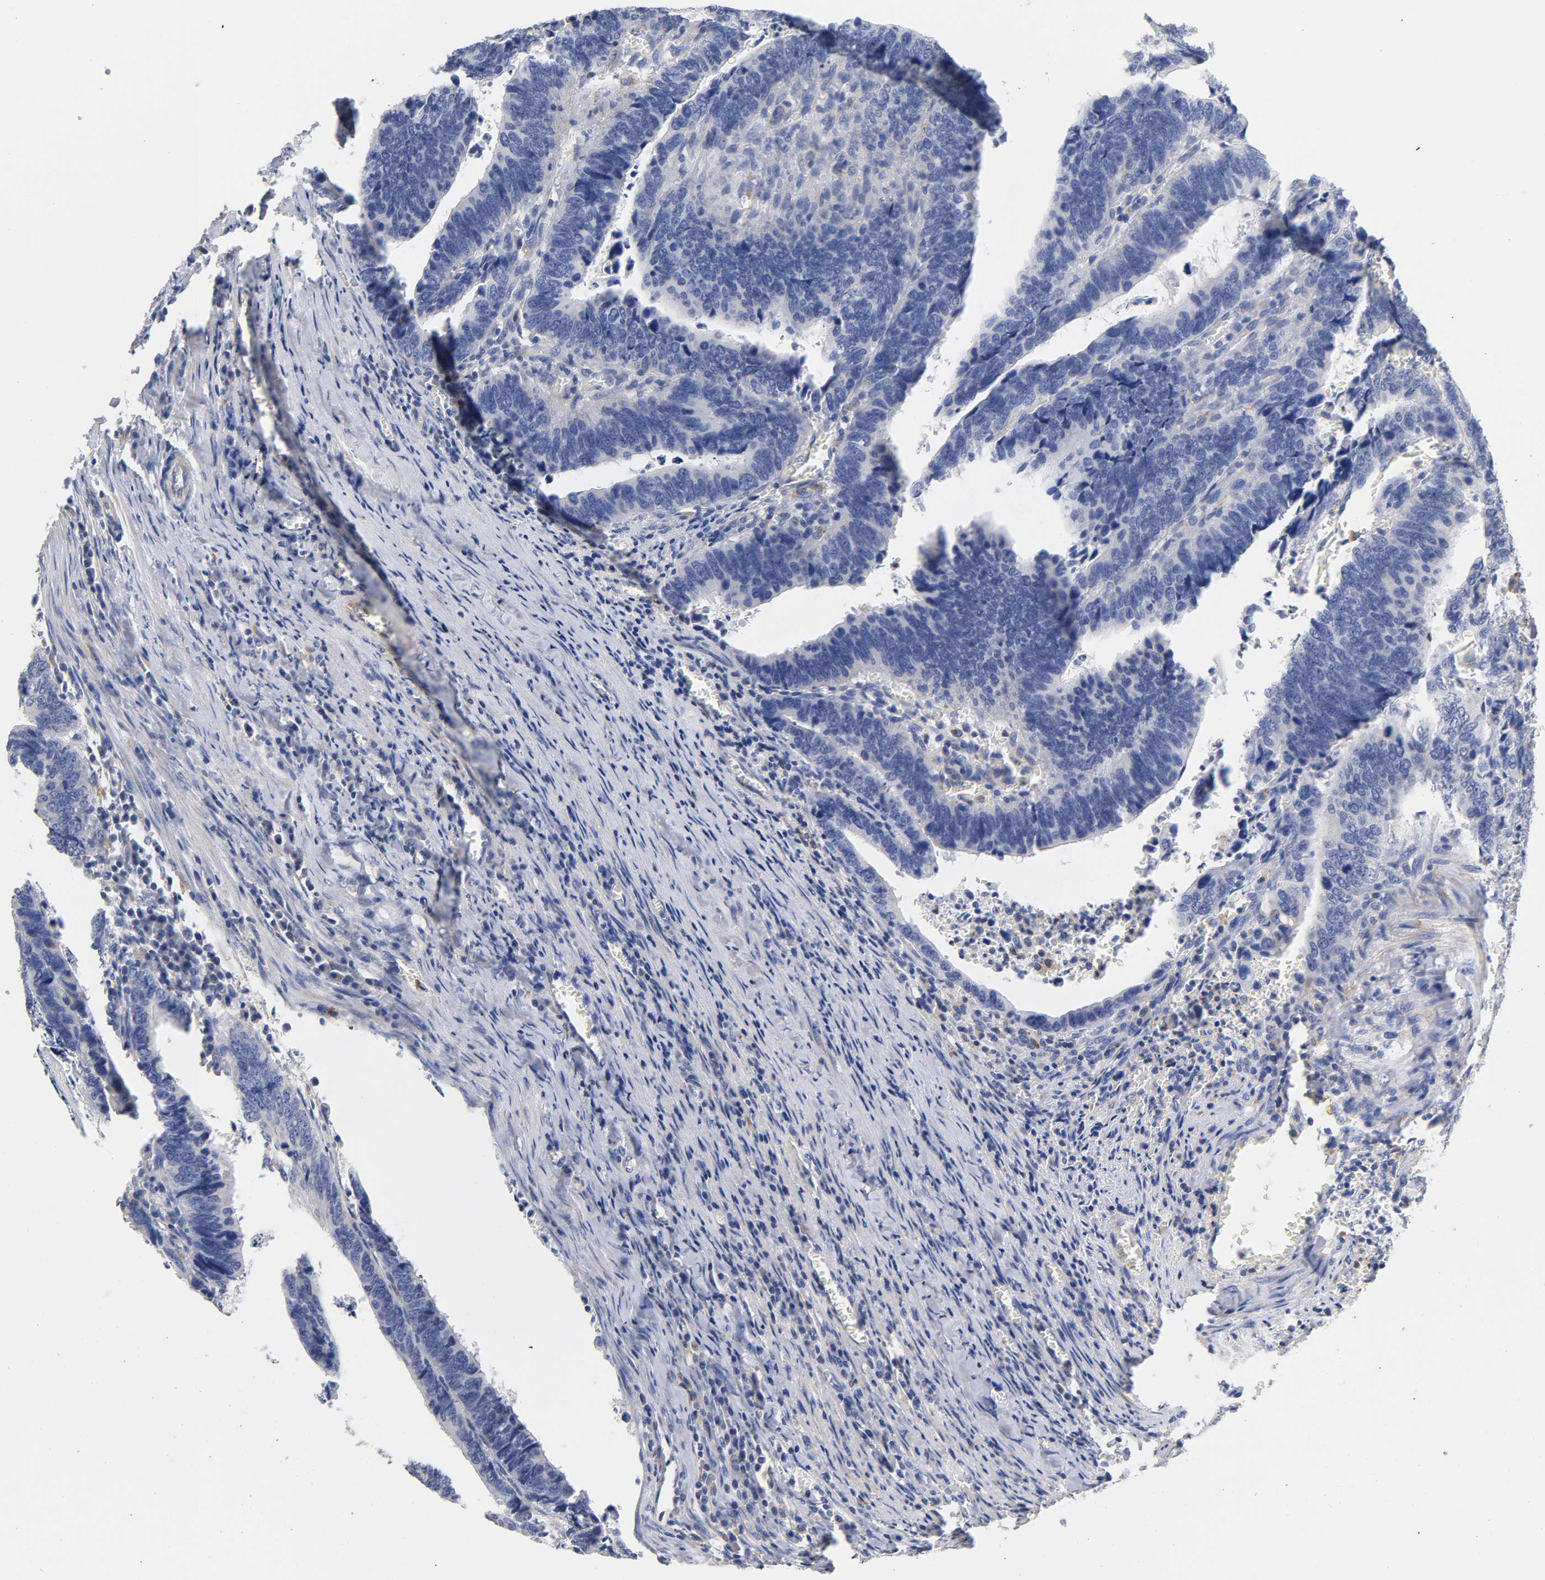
{"staining": {"intensity": "negative", "quantity": "none", "location": "none"}, "tissue": "colorectal cancer", "cell_type": "Tumor cells", "image_type": "cancer", "snomed": [{"axis": "morphology", "description": "Adenocarcinoma, NOS"}, {"axis": "topography", "description": "Colon"}], "caption": "Immunohistochemistry (IHC) of human colorectal adenocarcinoma reveals no positivity in tumor cells. (Stains: DAB (3,3'-diaminobenzidine) immunohistochemistry with hematoxylin counter stain, Microscopy: brightfield microscopy at high magnification).", "gene": "SEMA5A", "patient": {"sex": "male", "age": 72}}